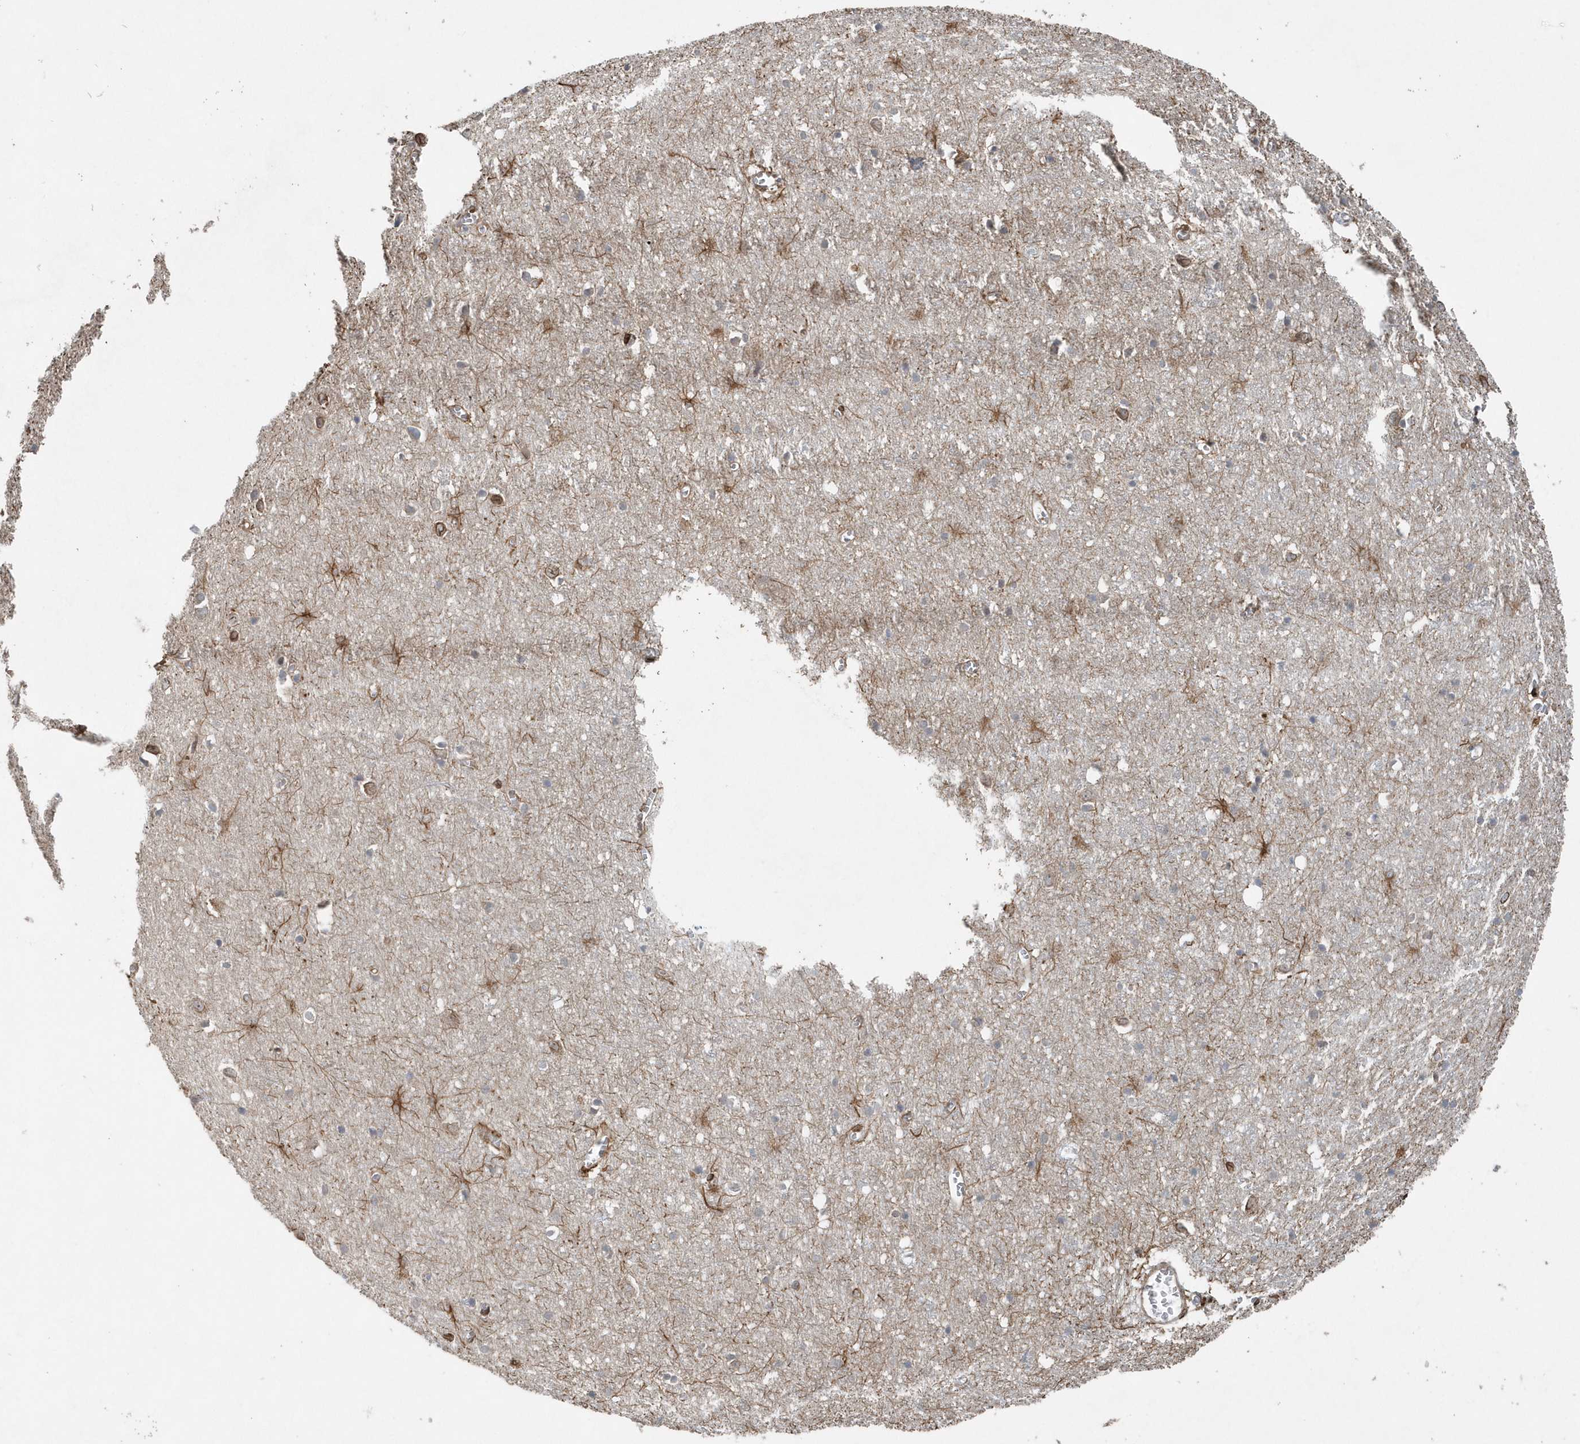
{"staining": {"intensity": "moderate", "quantity": ">75%", "location": "cytoplasmic/membranous"}, "tissue": "cerebral cortex", "cell_type": "Endothelial cells", "image_type": "normal", "snomed": [{"axis": "morphology", "description": "Normal tissue, NOS"}, {"axis": "topography", "description": "Cerebral cortex"}], "caption": "This histopathology image reveals immunohistochemistry staining of unremarkable cerebral cortex, with medium moderate cytoplasmic/membranous staining in about >75% of endothelial cells.", "gene": "MCC", "patient": {"sex": "female", "age": 64}}